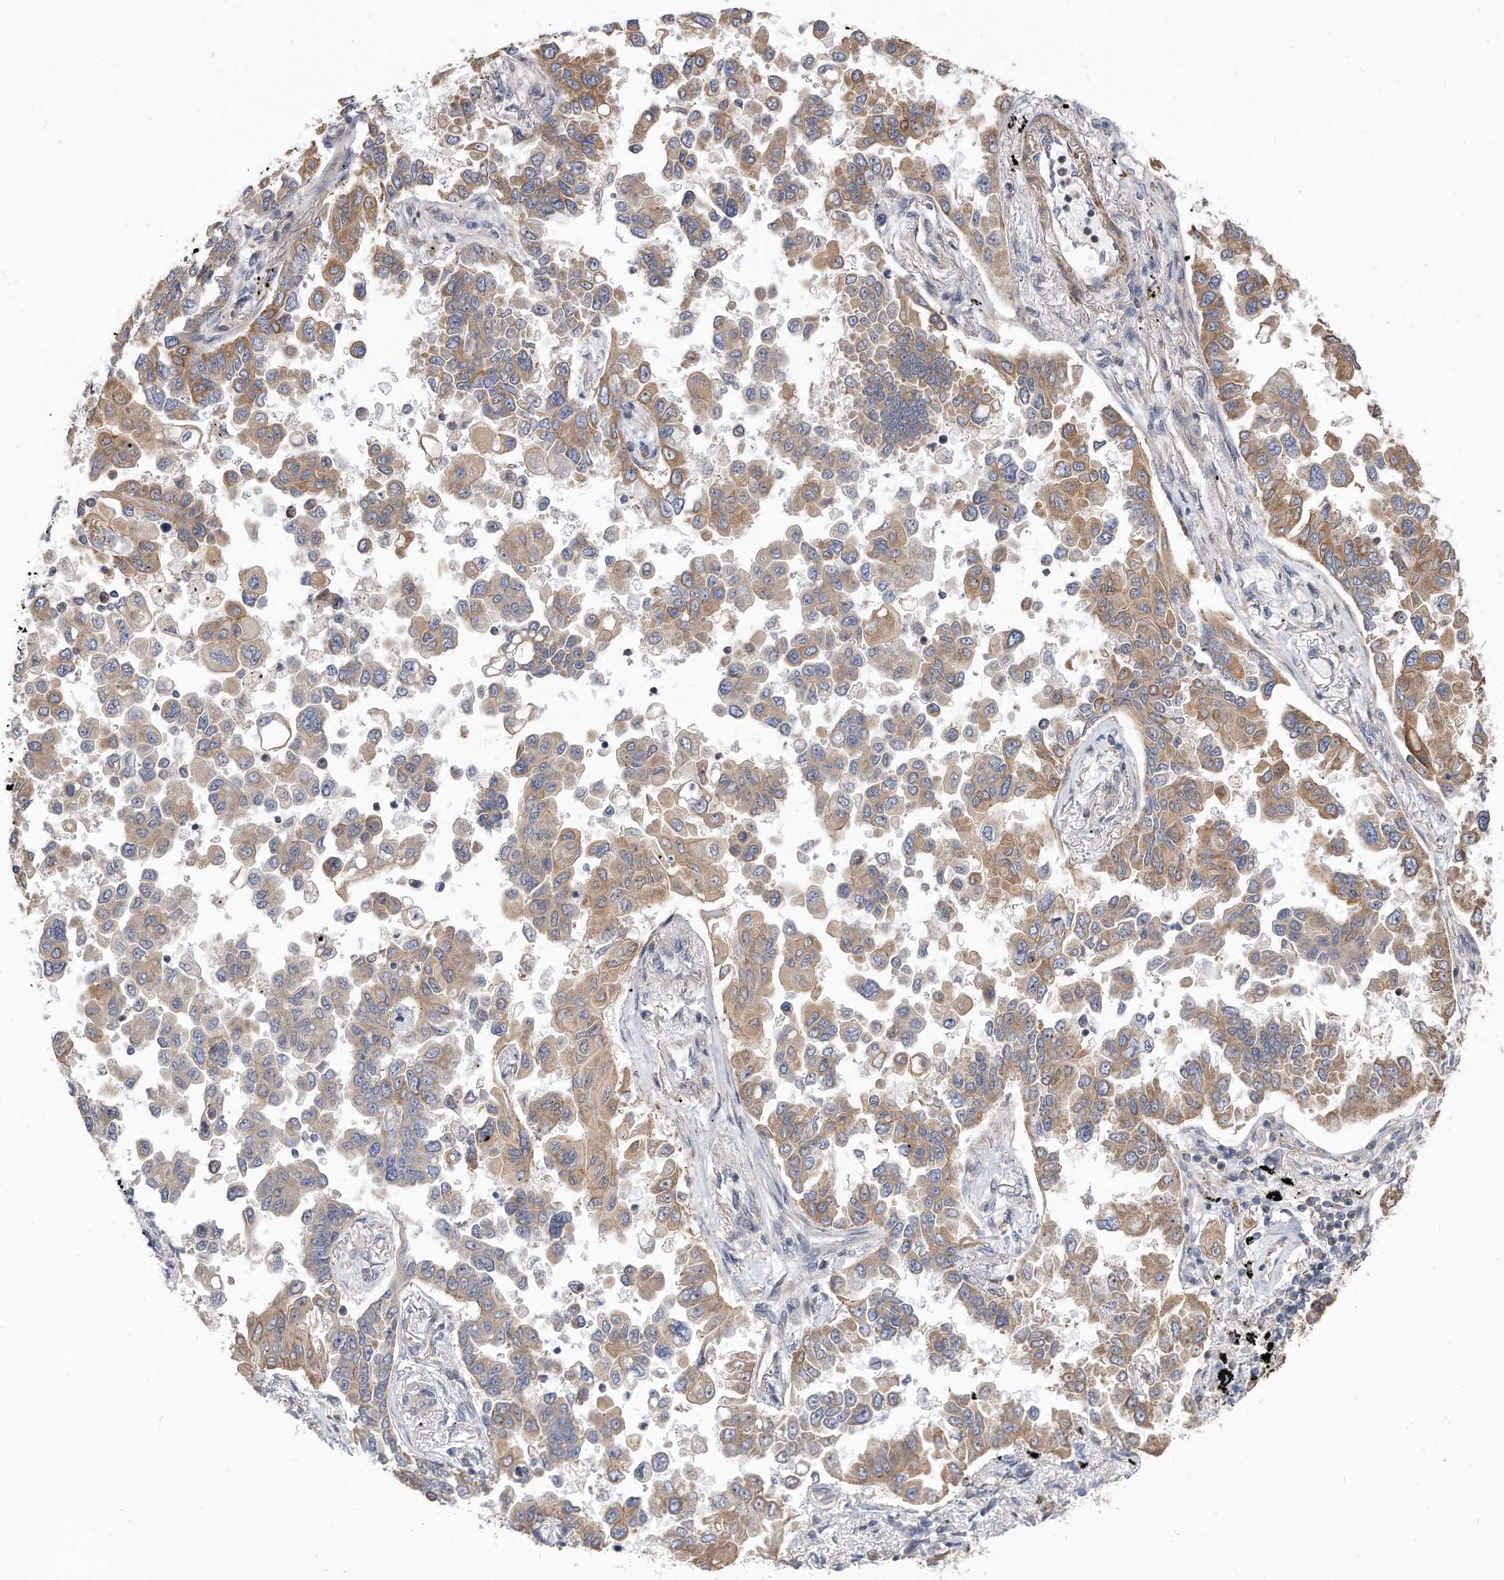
{"staining": {"intensity": "moderate", "quantity": ">75%", "location": "cytoplasmic/membranous"}, "tissue": "lung cancer", "cell_type": "Tumor cells", "image_type": "cancer", "snomed": [{"axis": "morphology", "description": "Adenocarcinoma, NOS"}, {"axis": "topography", "description": "Lung"}], "caption": "Human lung adenocarcinoma stained with a protein marker reveals moderate staining in tumor cells.", "gene": "TCP1", "patient": {"sex": "female", "age": 67}}